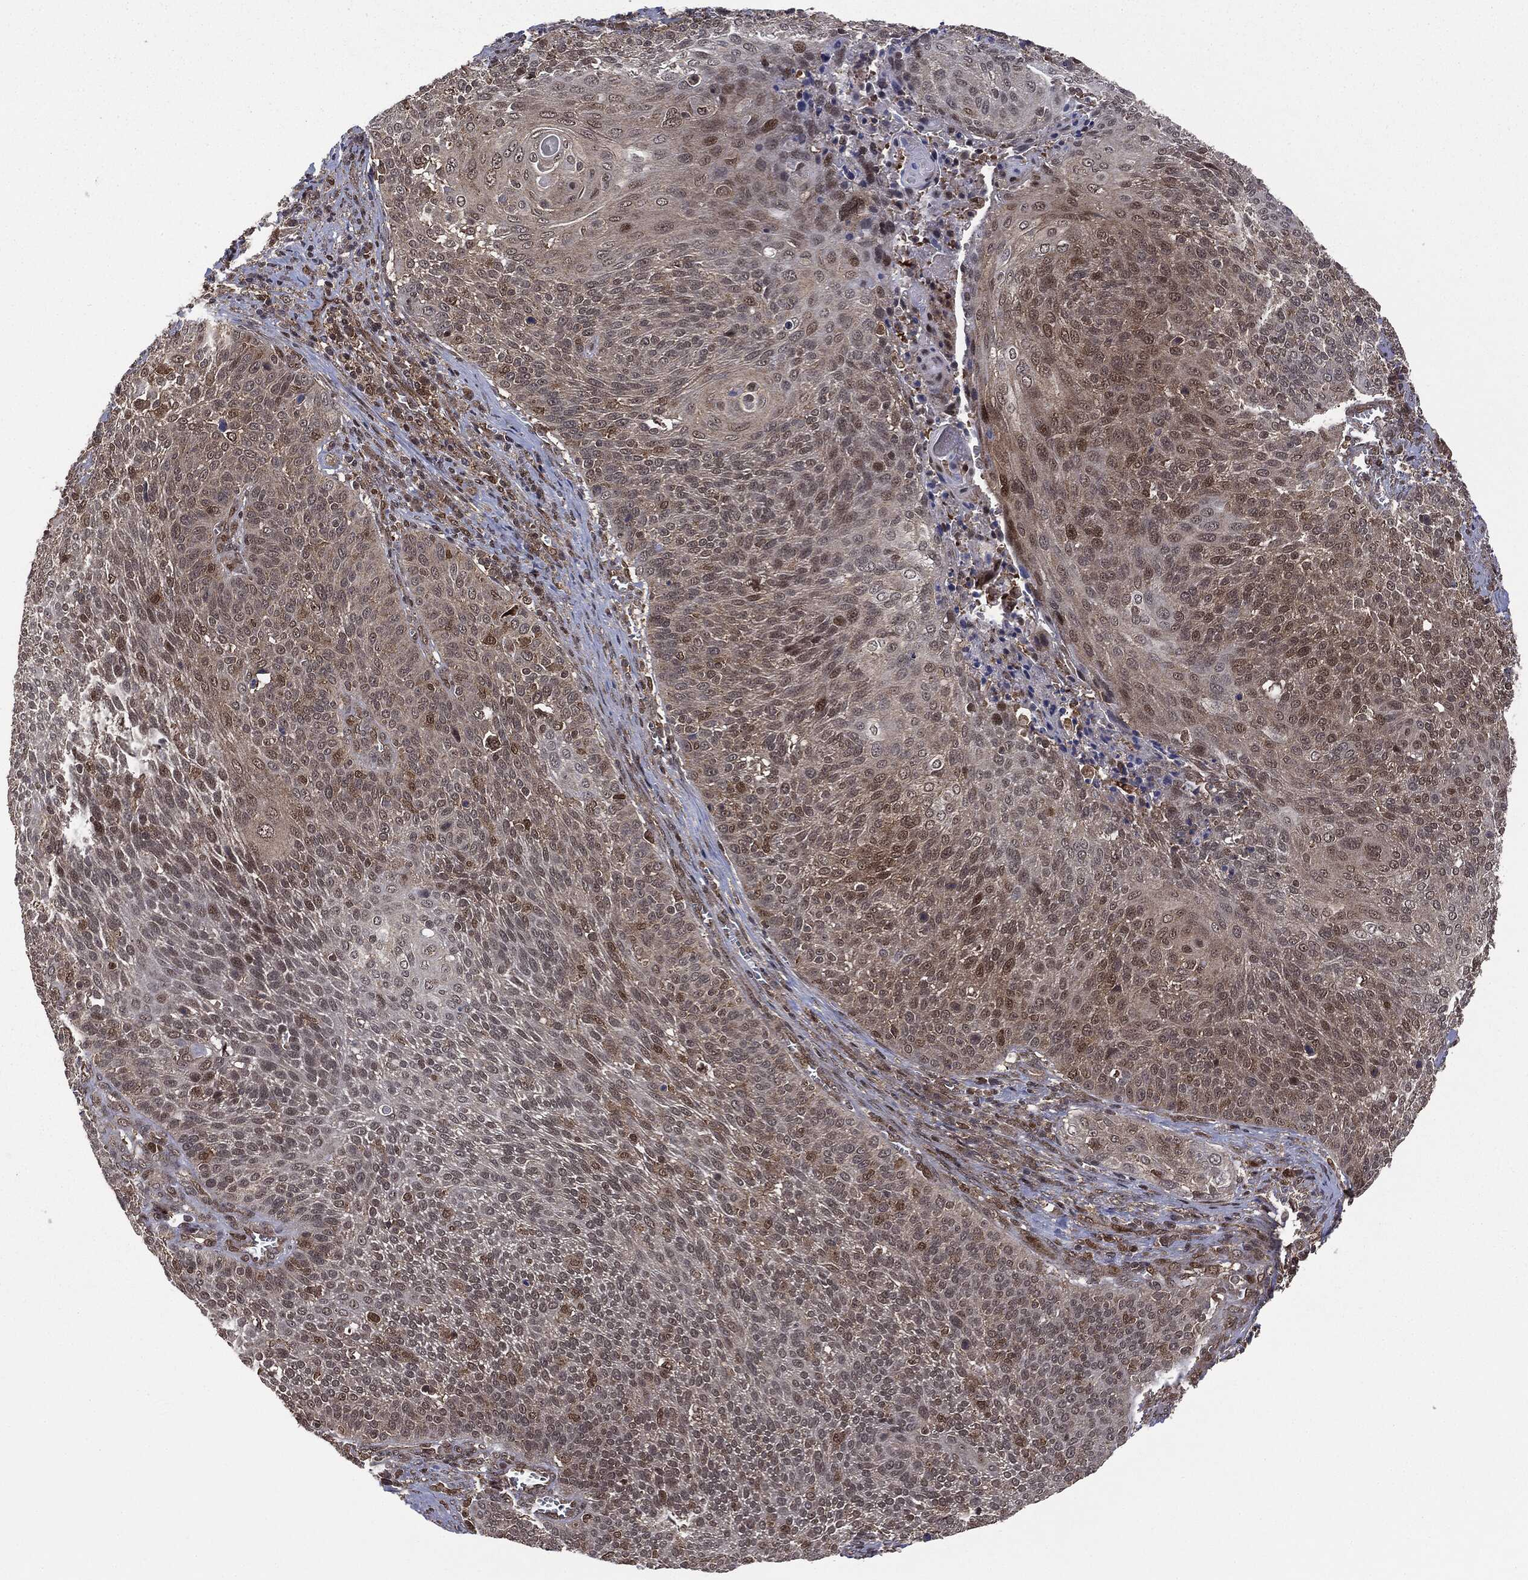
{"staining": {"intensity": "weak", "quantity": "25%-75%", "location": "cytoplasmic/membranous,nuclear"}, "tissue": "cervical cancer", "cell_type": "Tumor cells", "image_type": "cancer", "snomed": [{"axis": "morphology", "description": "Squamous cell carcinoma, NOS"}, {"axis": "topography", "description": "Cervix"}], "caption": "An IHC micrograph of tumor tissue is shown. Protein staining in brown highlights weak cytoplasmic/membranous and nuclear positivity in squamous cell carcinoma (cervical) within tumor cells.", "gene": "PTPA", "patient": {"sex": "female", "age": 31}}